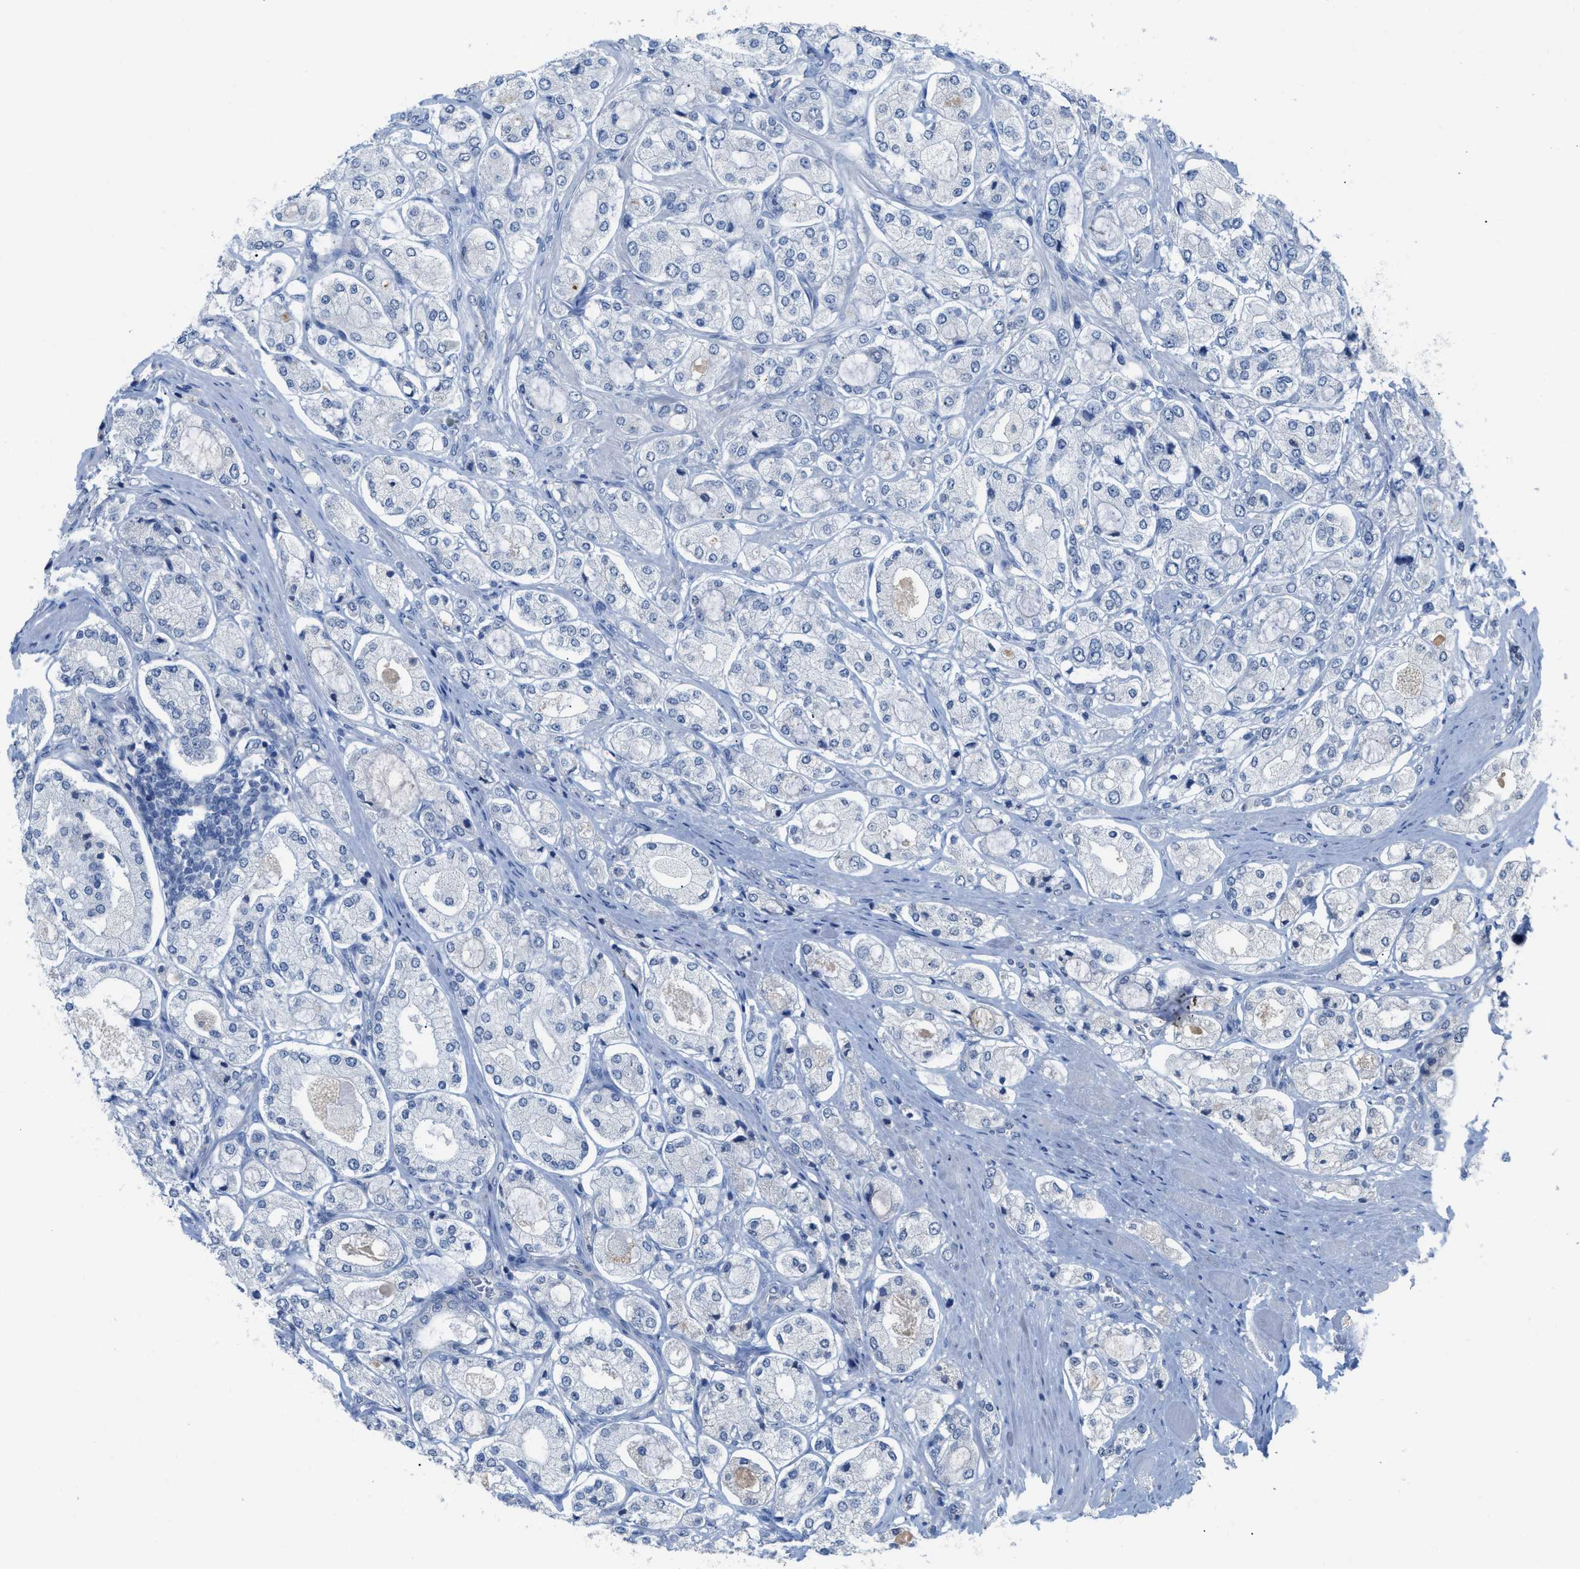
{"staining": {"intensity": "negative", "quantity": "none", "location": "none"}, "tissue": "prostate cancer", "cell_type": "Tumor cells", "image_type": "cancer", "snomed": [{"axis": "morphology", "description": "Adenocarcinoma, High grade"}, {"axis": "topography", "description": "Prostate"}], "caption": "Human prostate adenocarcinoma (high-grade) stained for a protein using immunohistochemistry (IHC) exhibits no staining in tumor cells.", "gene": "HPX", "patient": {"sex": "male", "age": 65}}